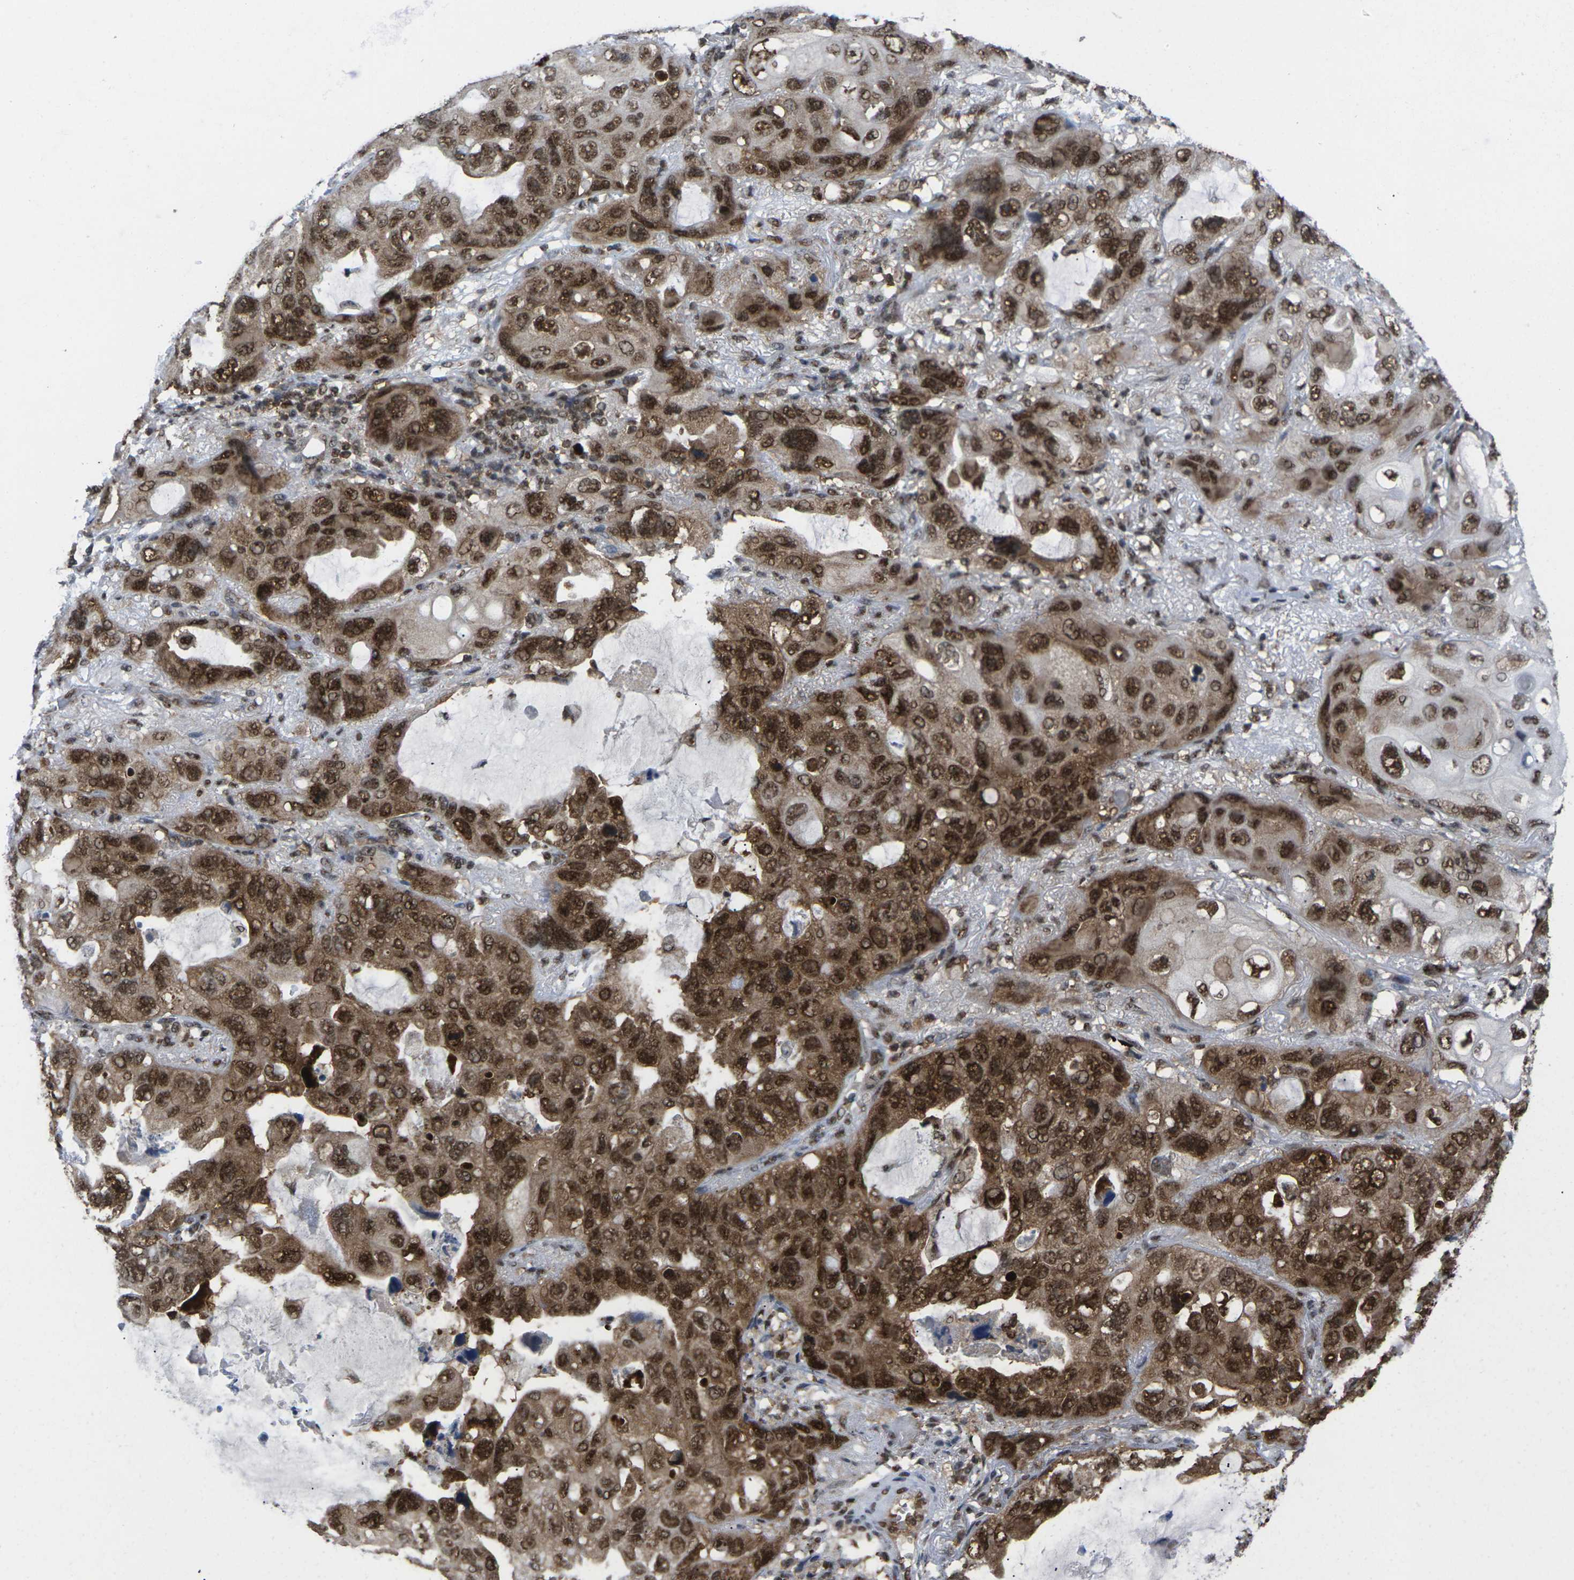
{"staining": {"intensity": "strong", "quantity": ">75%", "location": "cytoplasmic/membranous,nuclear"}, "tissue": "lung cancer", "cell_type": "Tumor cells", "image_type": "cancer", "snomed": [{"axis": "morphology", "description": "Squamous cell carcinoma, NOS"}, {"axis": "topography", "description": "Lung"}], "caption": "Protein expression analysis of squamous cell carcinoma (lung) reveals strong cytoplasmic/membranous and nuclear expression in approximately >75% of tumor cells.", "gene": "MAGOH", "patient": {"sex": "female", "age": 73}}